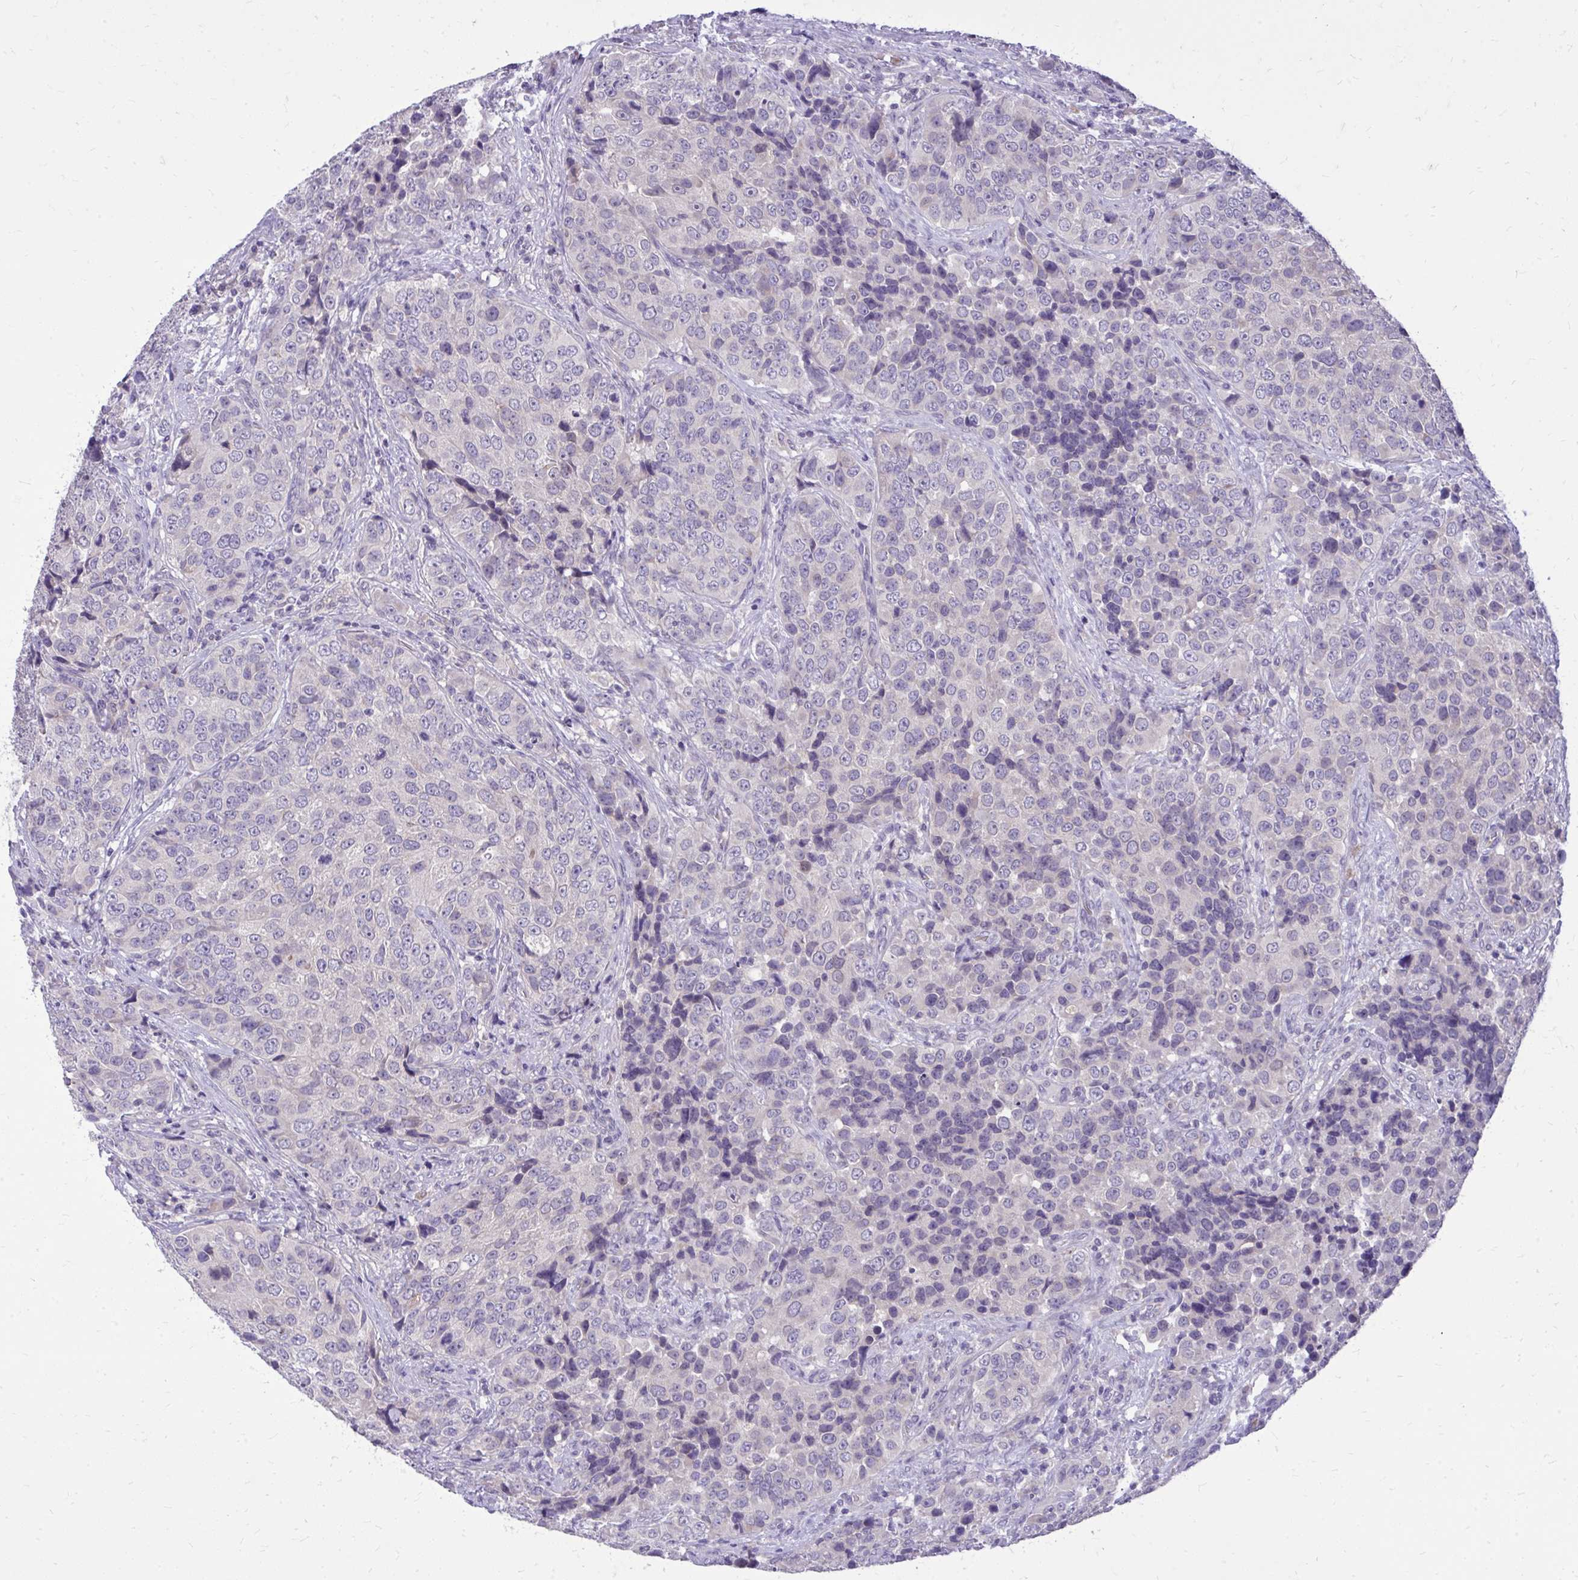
{"staining": {"intensity": "negative", "quantity": "none", "location": "none"}, "tissue": "urothelial cancer", "cell_type": "Tumor cells", "image_type": "cancer", "snomed": [{"axis": "morphology", "description": "Urothelial carcinoma, NOS"}, {"axis": "topography", "description": "Urinary bladder"}], "caption": "Tumor cells are negative for brown protein staining in urothelial cancer.", "gene": "DPY19L1", "patient": {"sex": "male", "age": 52}}